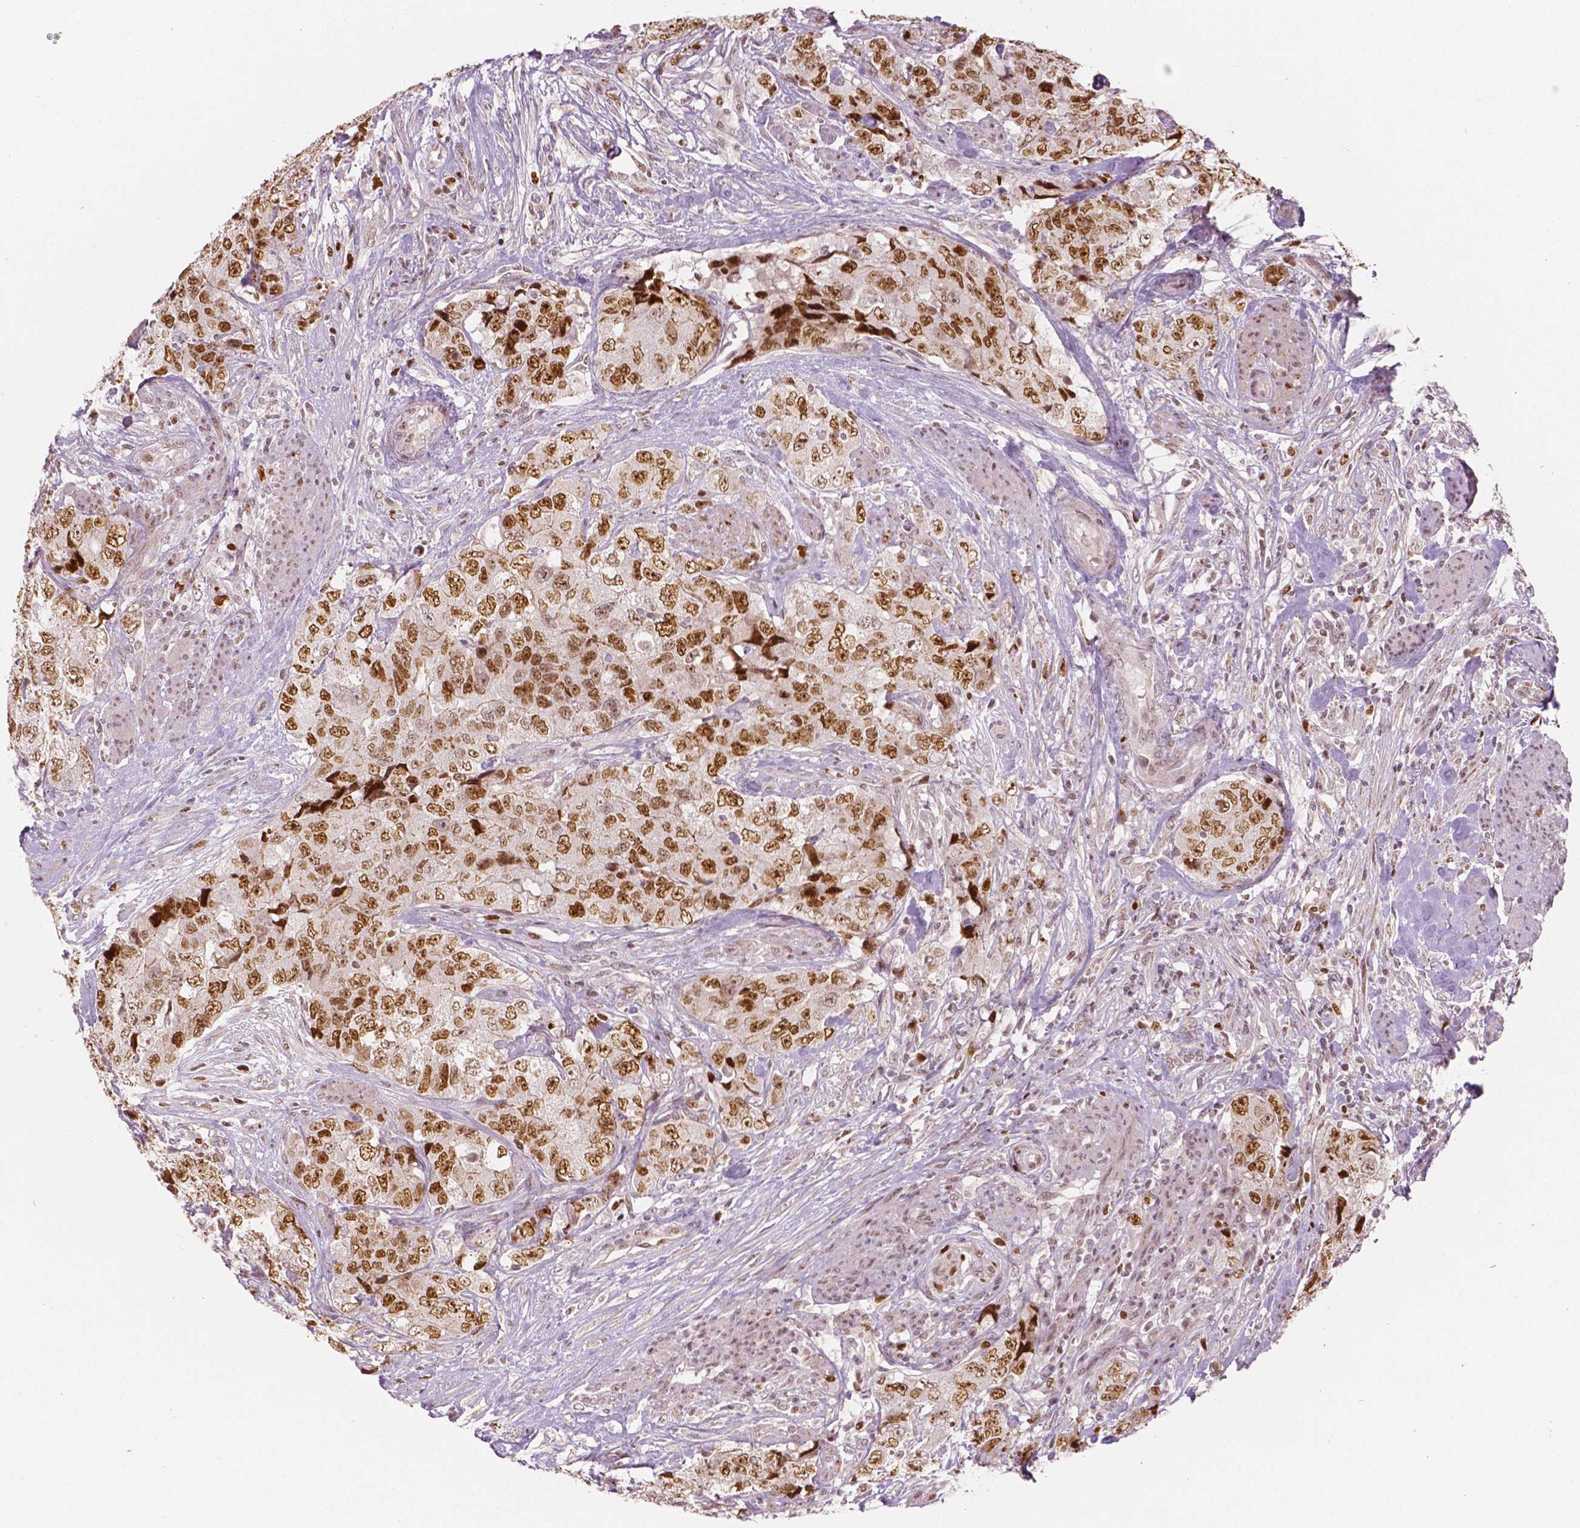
{"staining": {"intensity": "strong", "quantity": ">75%", "location": "nuclear"}, "tissue": "urothelial cancer", "cell_type": "Tumor cells", "image_type": "cancer", "snomed": [{"axis": "morphology", "description": "Urothelial carcinoma, High grade"}, {"axis": "topography", "description": "Urinary bladder"}], "caption": "The micrograph demonstrates a brown stain indicating the presence of a protein in the nuclear of tumor cells in urothelial cancer. (DAB (3,3'-diaminobenzidine) IHC with brightfield microscopy, high magnification).", "gene": "NSD2", "patient": {"sex": "female", "age": 78}}